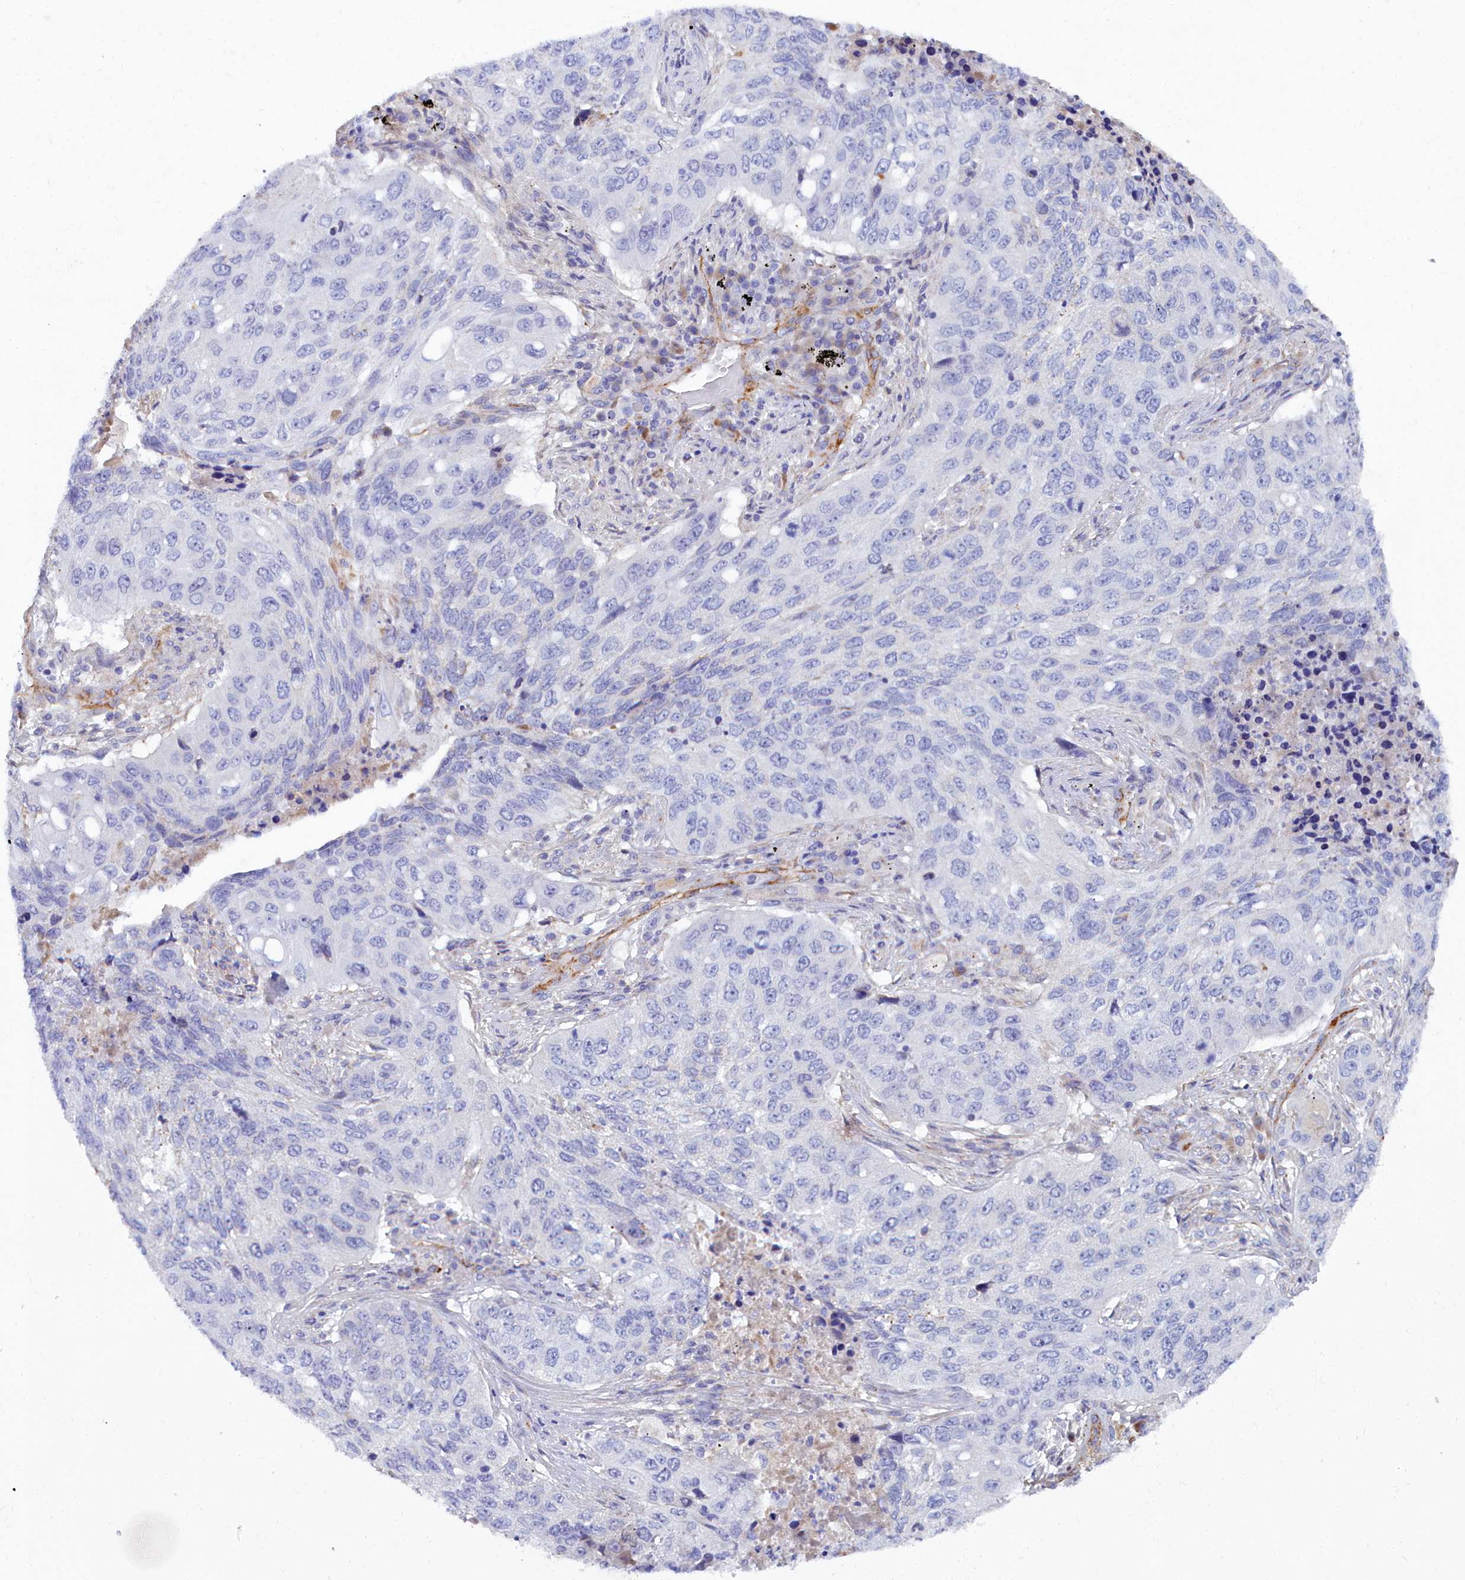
{"staining": {"intensity": "negative", "quantity": "none", "location": "none"}, "tissue": "lung cancer", "cell_type": "Tumor cells", "image_type": "cancer", "snomed": [{"axis": "morphology", "description": "Squamous cell carcinoma, NOS"}, {"axis": "topography", "description": "Lung"}], "caption": "There is no significant staining in tumor cells of lung squamous cell carcinoma.", "gene": "SLC49A3", "patient": {"sex": "female", "age": 63}}